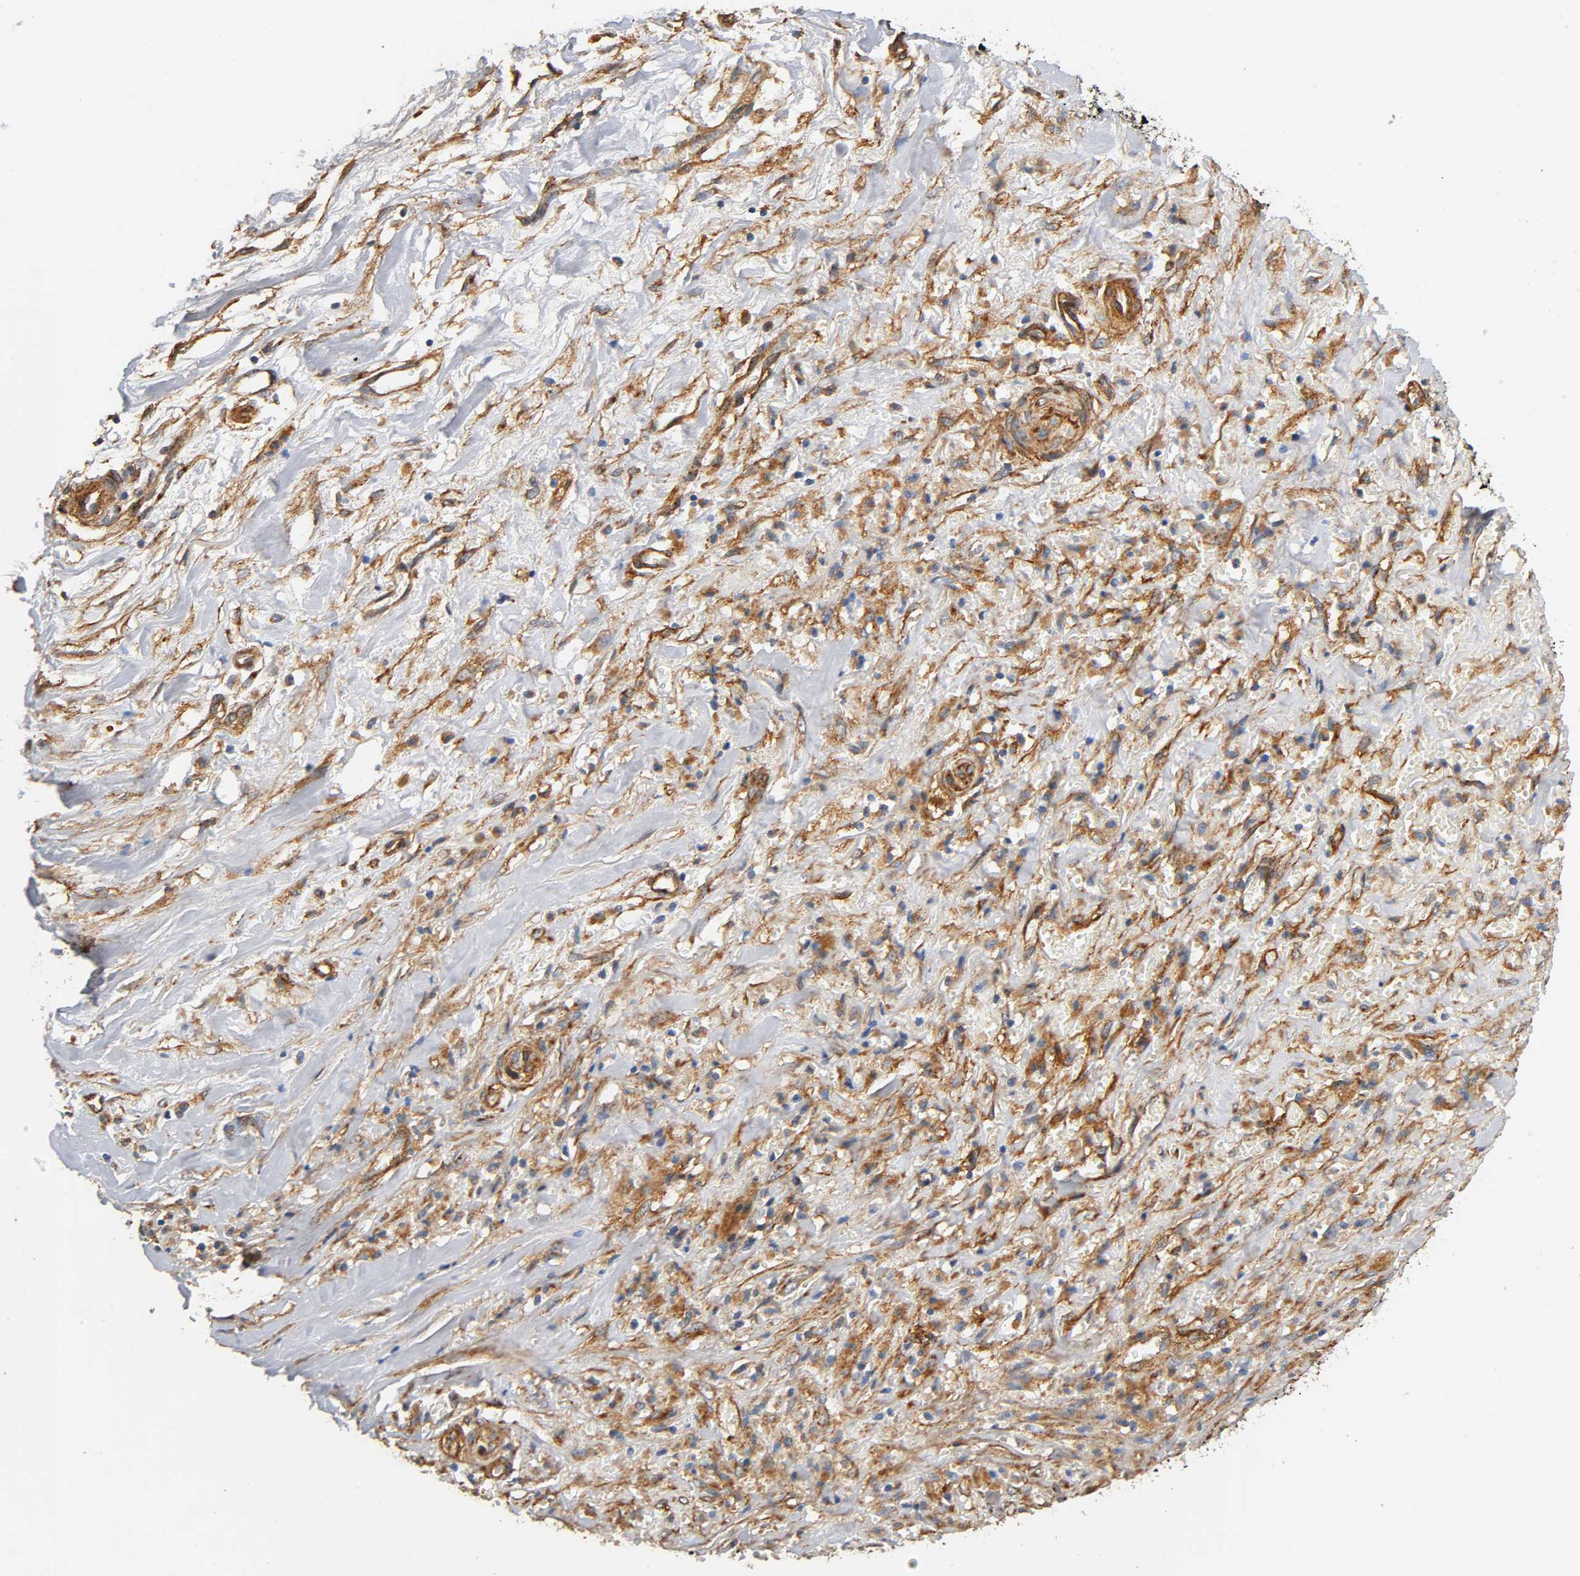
{"staining": {"intensity": "moderate", "quantity": "25%-75%", "location": "cytoplasmic/membranous"}, "tissue": "liver cancer", "cell_type": "Tumor cells", "image_type": "cancer", "snomed": [{"axis": "morphology", "description": "Cholangiocarcinoma"}, {"axis": "topography", "description": "Liver"}], "caption": "Brown immunohistochemical staining in liver cancer (cholangiocarcinoma) displays moderate cytoplasmic/membranous staining in about 25%-75% of tumor cells.", "gene": "IFITM3", "patient": {"sex": "female", "age": 70}}